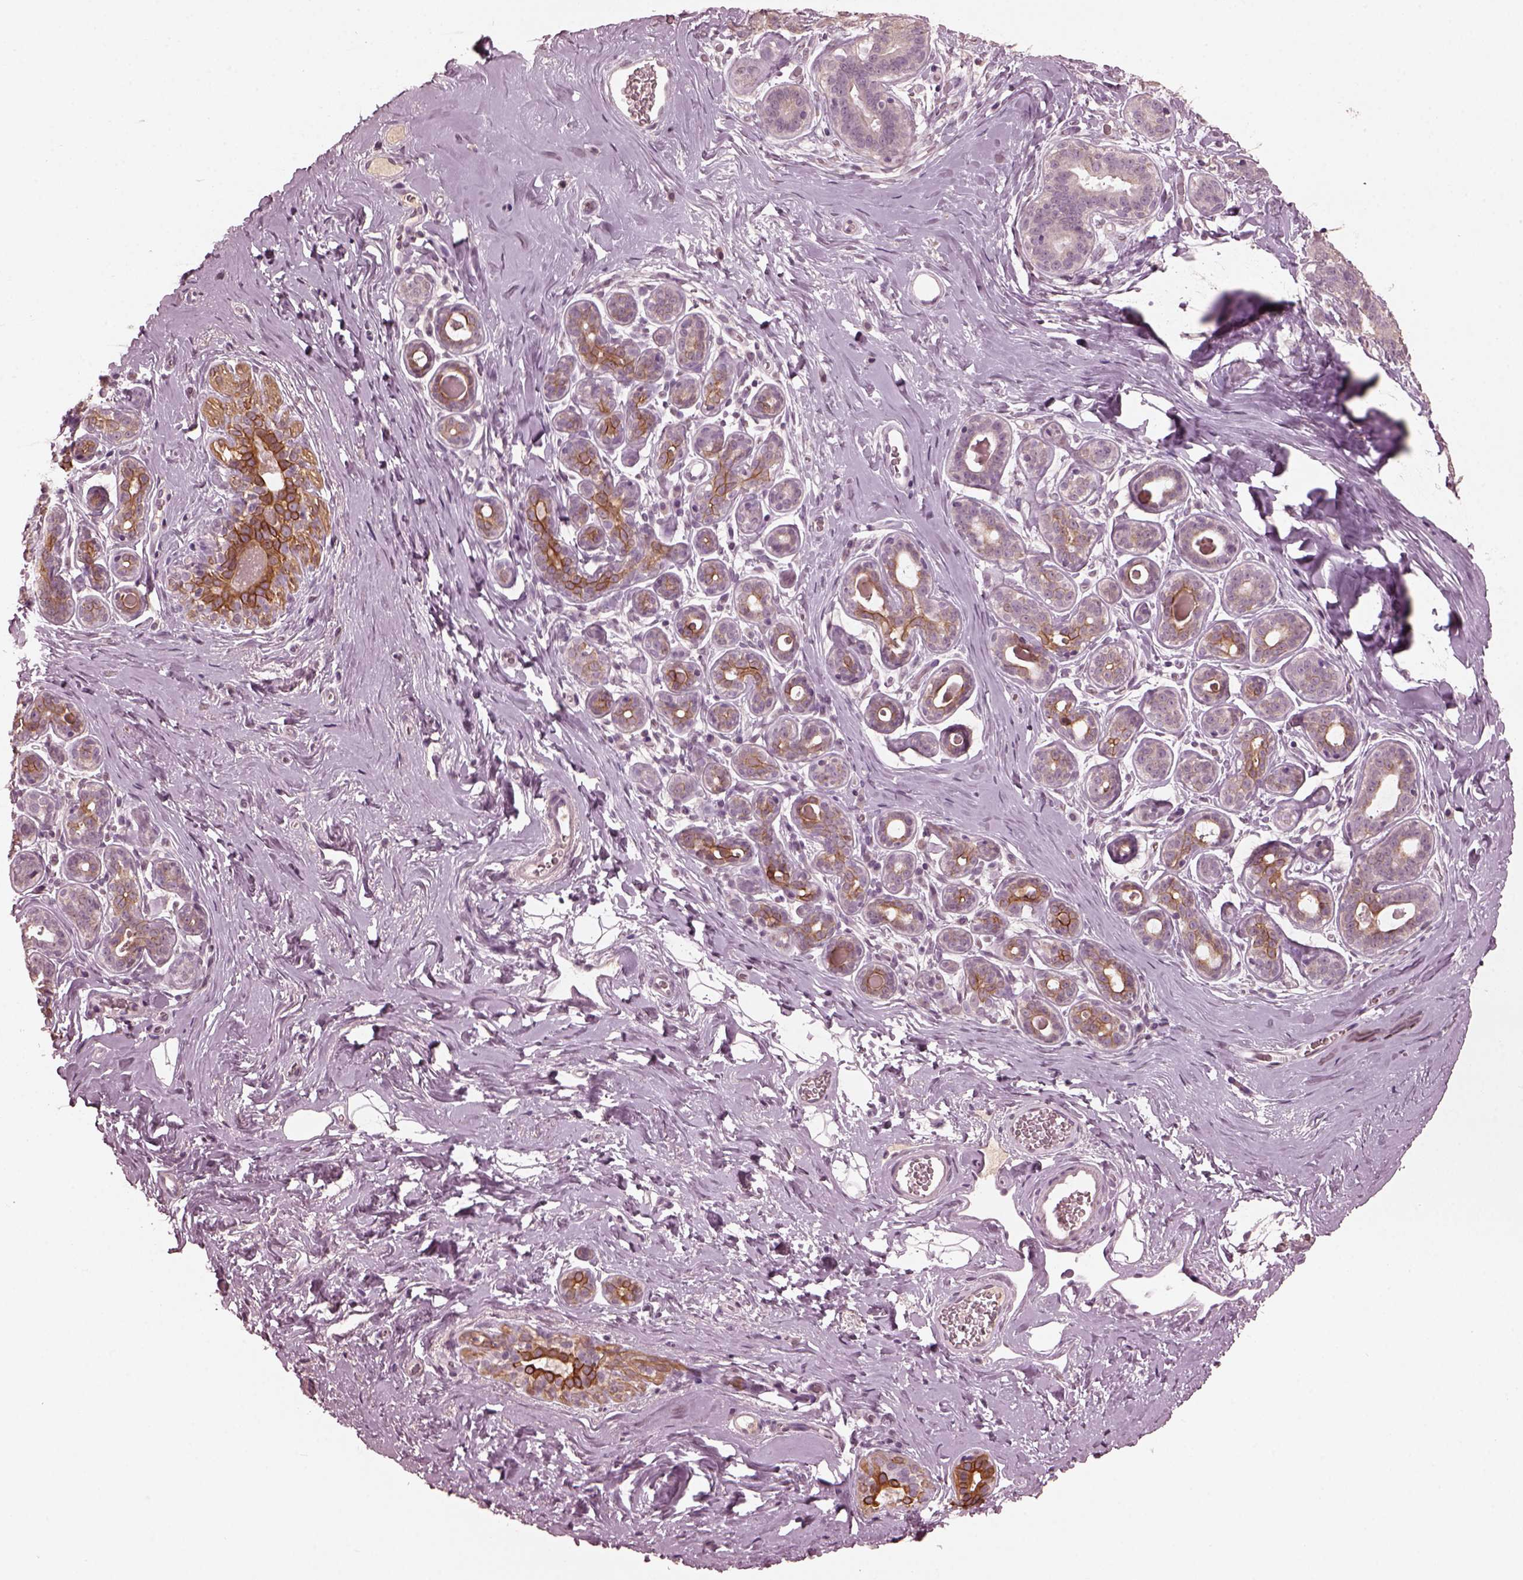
{"staining": {"intensity": "negative", "quantity": "none", "location": "none"}, "tissue": "breast", "cell_type": "Adipocytes", "image_type": "normal", "snomed": [{"axis": "morphology", "description": "Normal tissue, NOS"}, {"axis": "topography", "description": "Skin"}, {"axis": "topography", "description": "Breast"}], "caption": "Micrograph shows no protein staining in adipocytes of unremarkable breast. (DAB (3,3'-diaminobenzidine) IHC visualized using brightfield microscopy, high magnification).", "gene": "KRT79", "patient": {"sex": "female", "age": 43}}